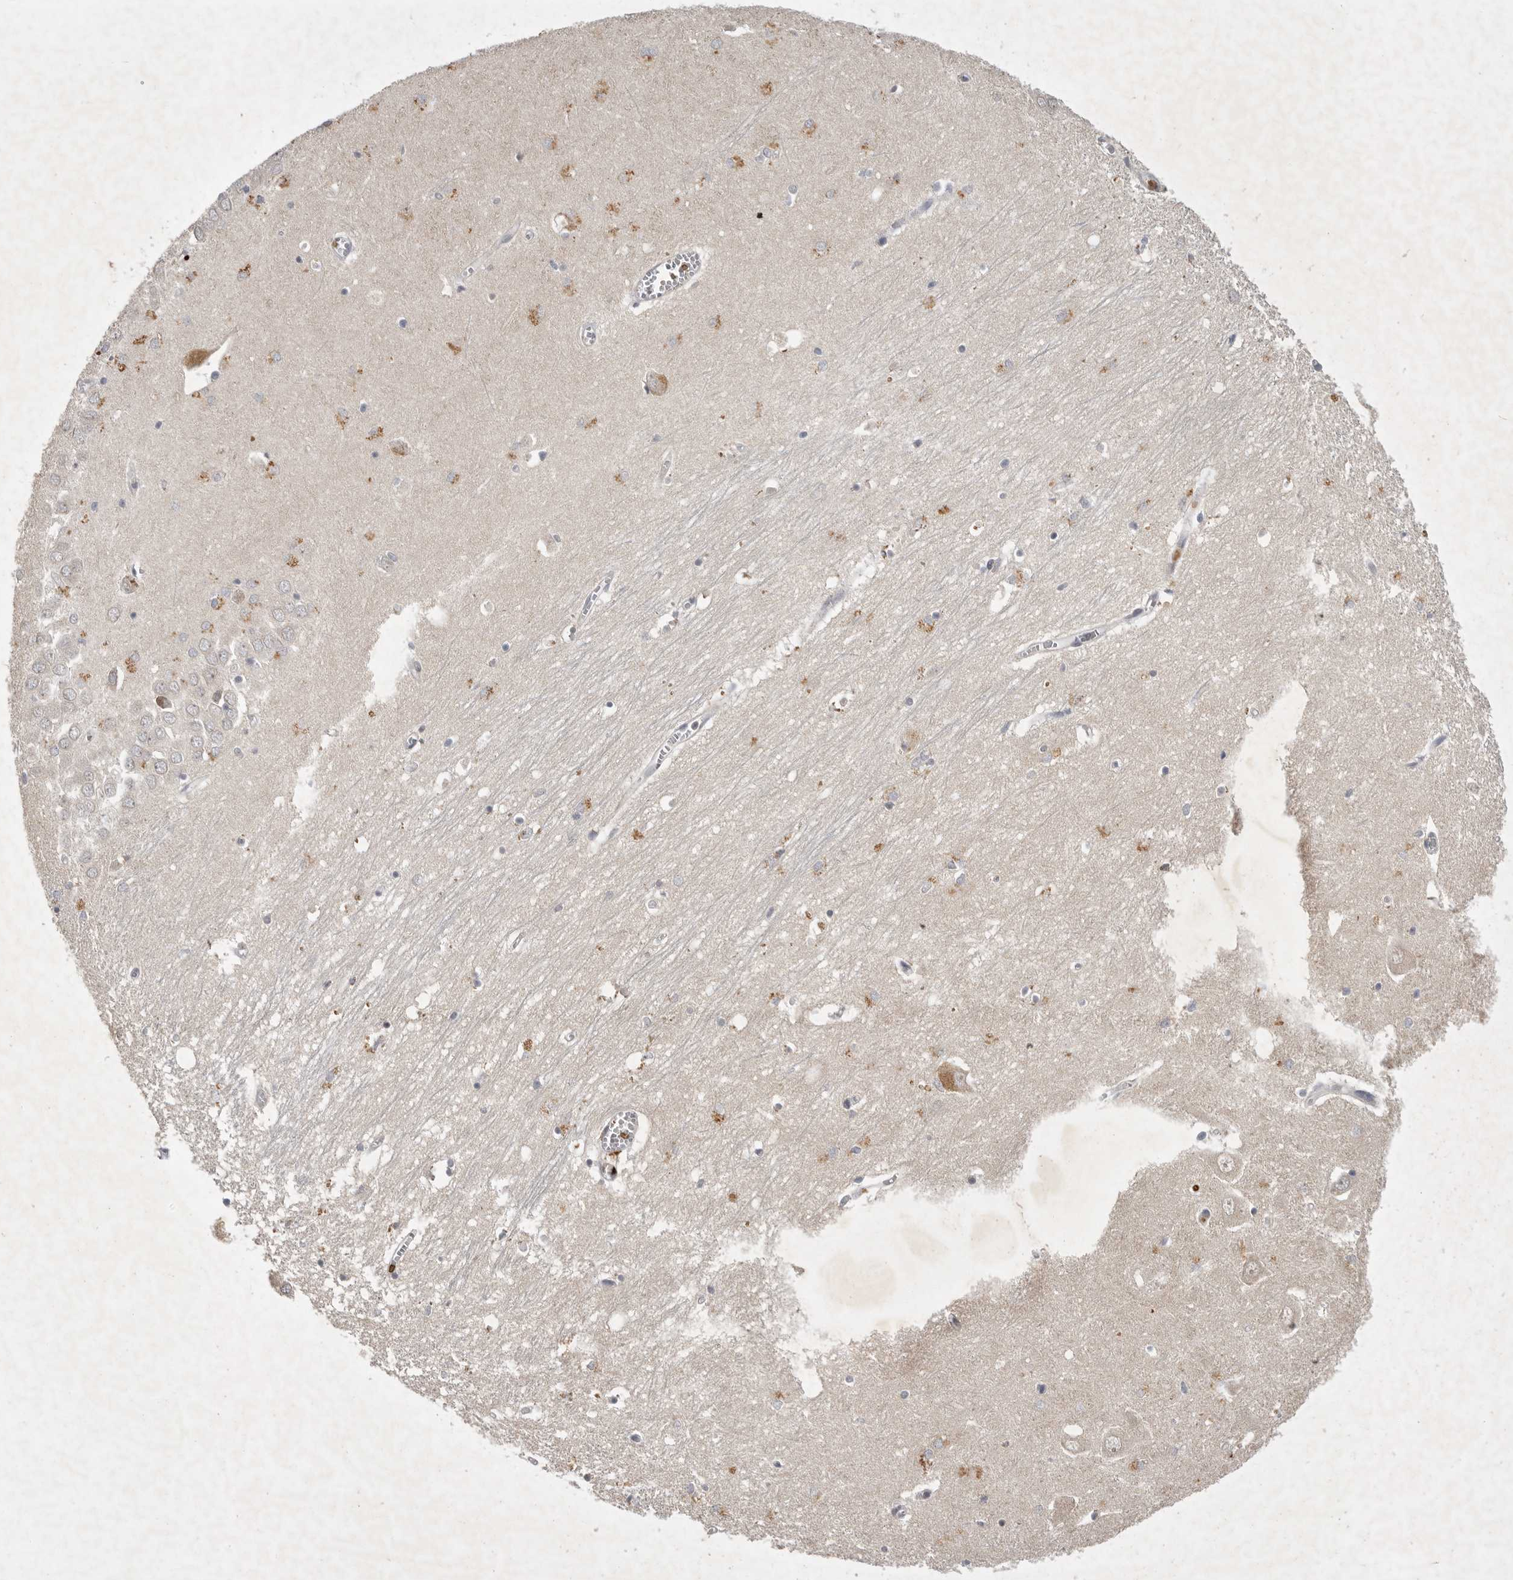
{"staining": {"intensity": "negative", "quantity": "none", "location": "none"}, "tissue": "hippocampus", "cell_type": "Glial cells", "image_type": "normal", "snomed": [{"axis": "morphology", "description": "Normal tissue, NOS"}, {"axis": "topography", "description": "Hippocampus"}], "caption": "The image exhibits no staining of glial cells in benign hippocampus. (DAB (3,3'-diaminobenzidine) immunohistochemistry, high magnification).", "gene": "UBE3D", "patient": {"sex": "male", "age": 70}}